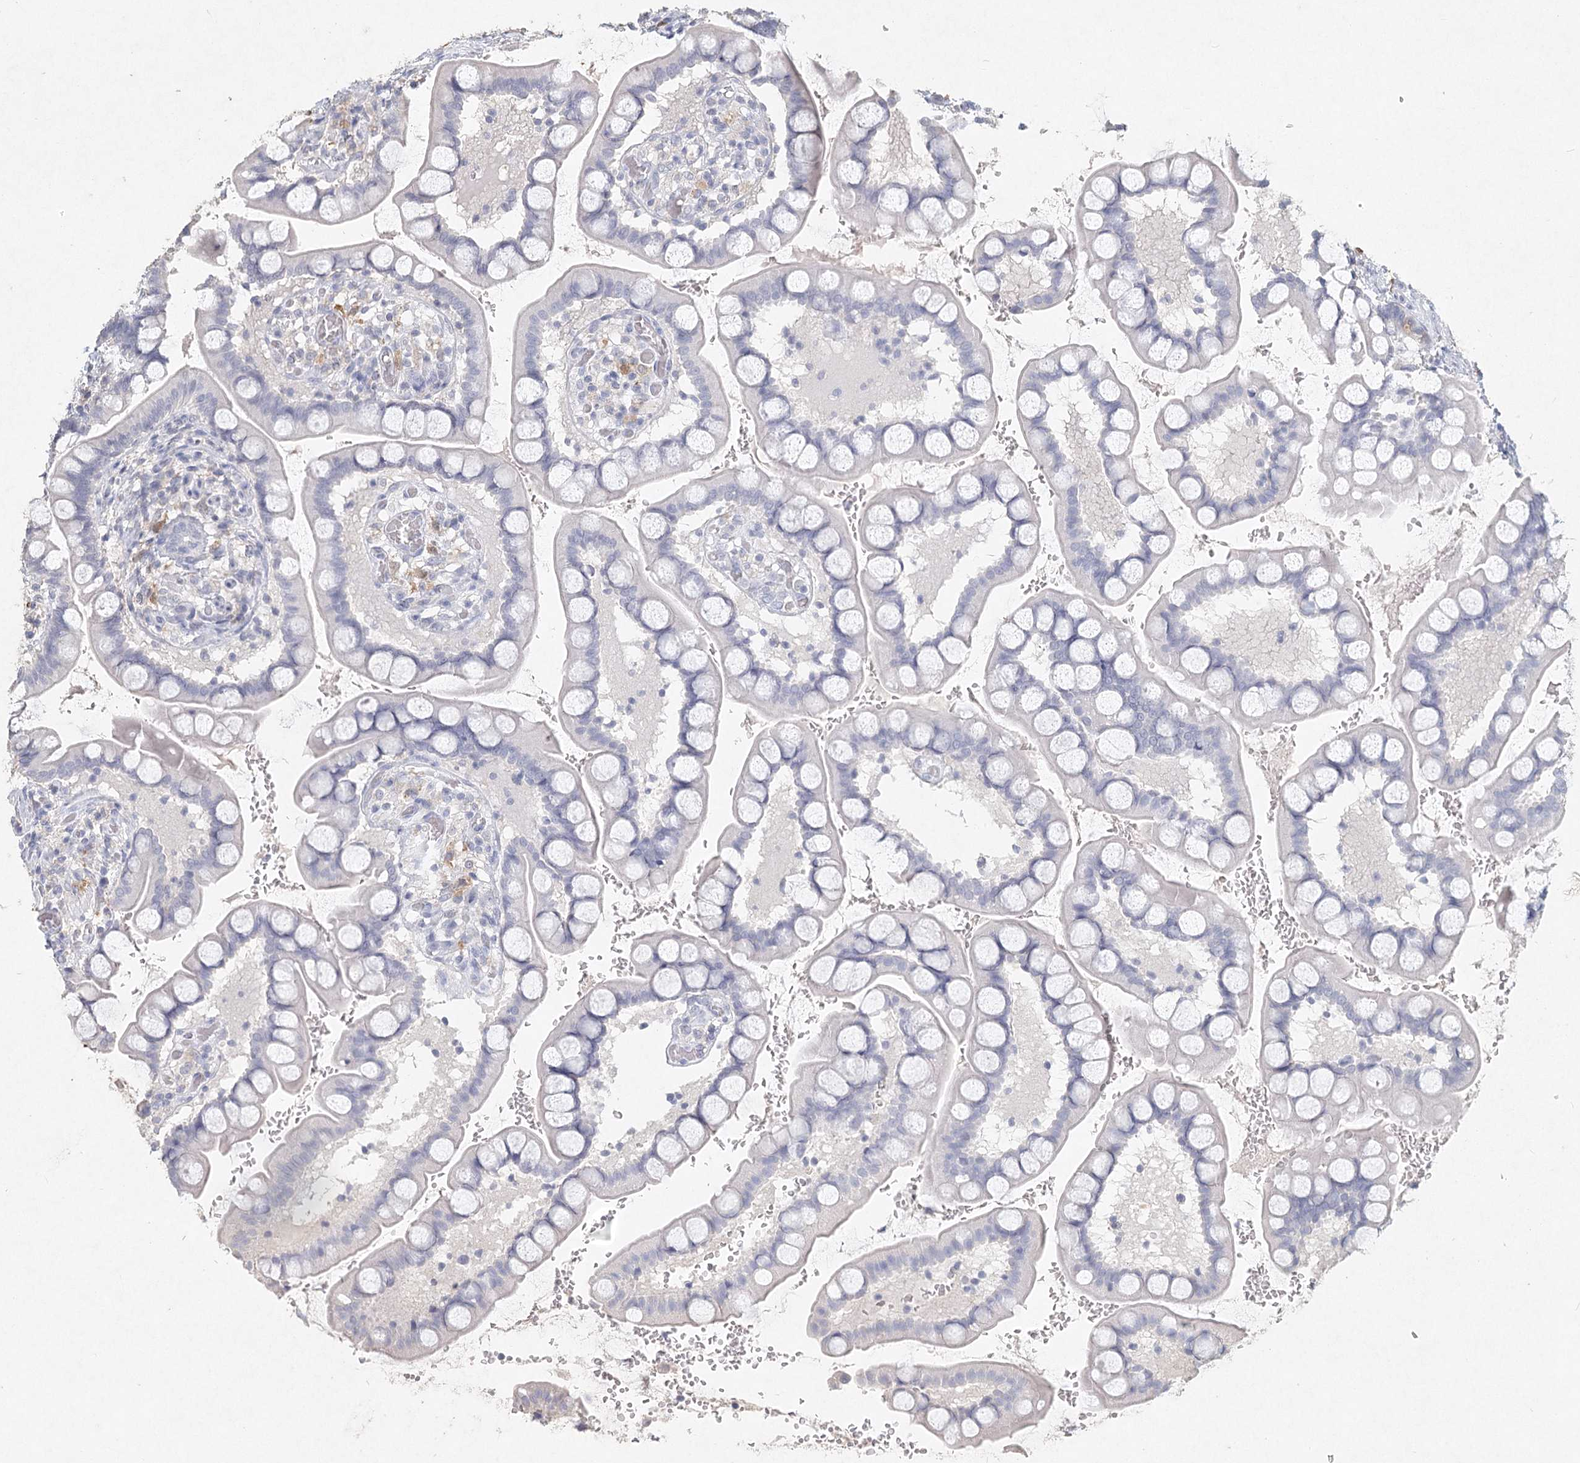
{"staining": {"intensity": "negative", "quantity": "none", "location": "none"}, "tissue": "small intestine", "cell_type": "Glandular cells", "image_type": "normal", "snomed": [{"axis": "morphology", "description": "Normal tissue, NOS"}, {"axis": "topography", "description": "Small intestine"}], "caption": "There is no significant staining in glandular cells of small intestine. (DAB IHC, high magnification).", "gene": "ARSI", "patient": {"sex": "male", "age": 52}}